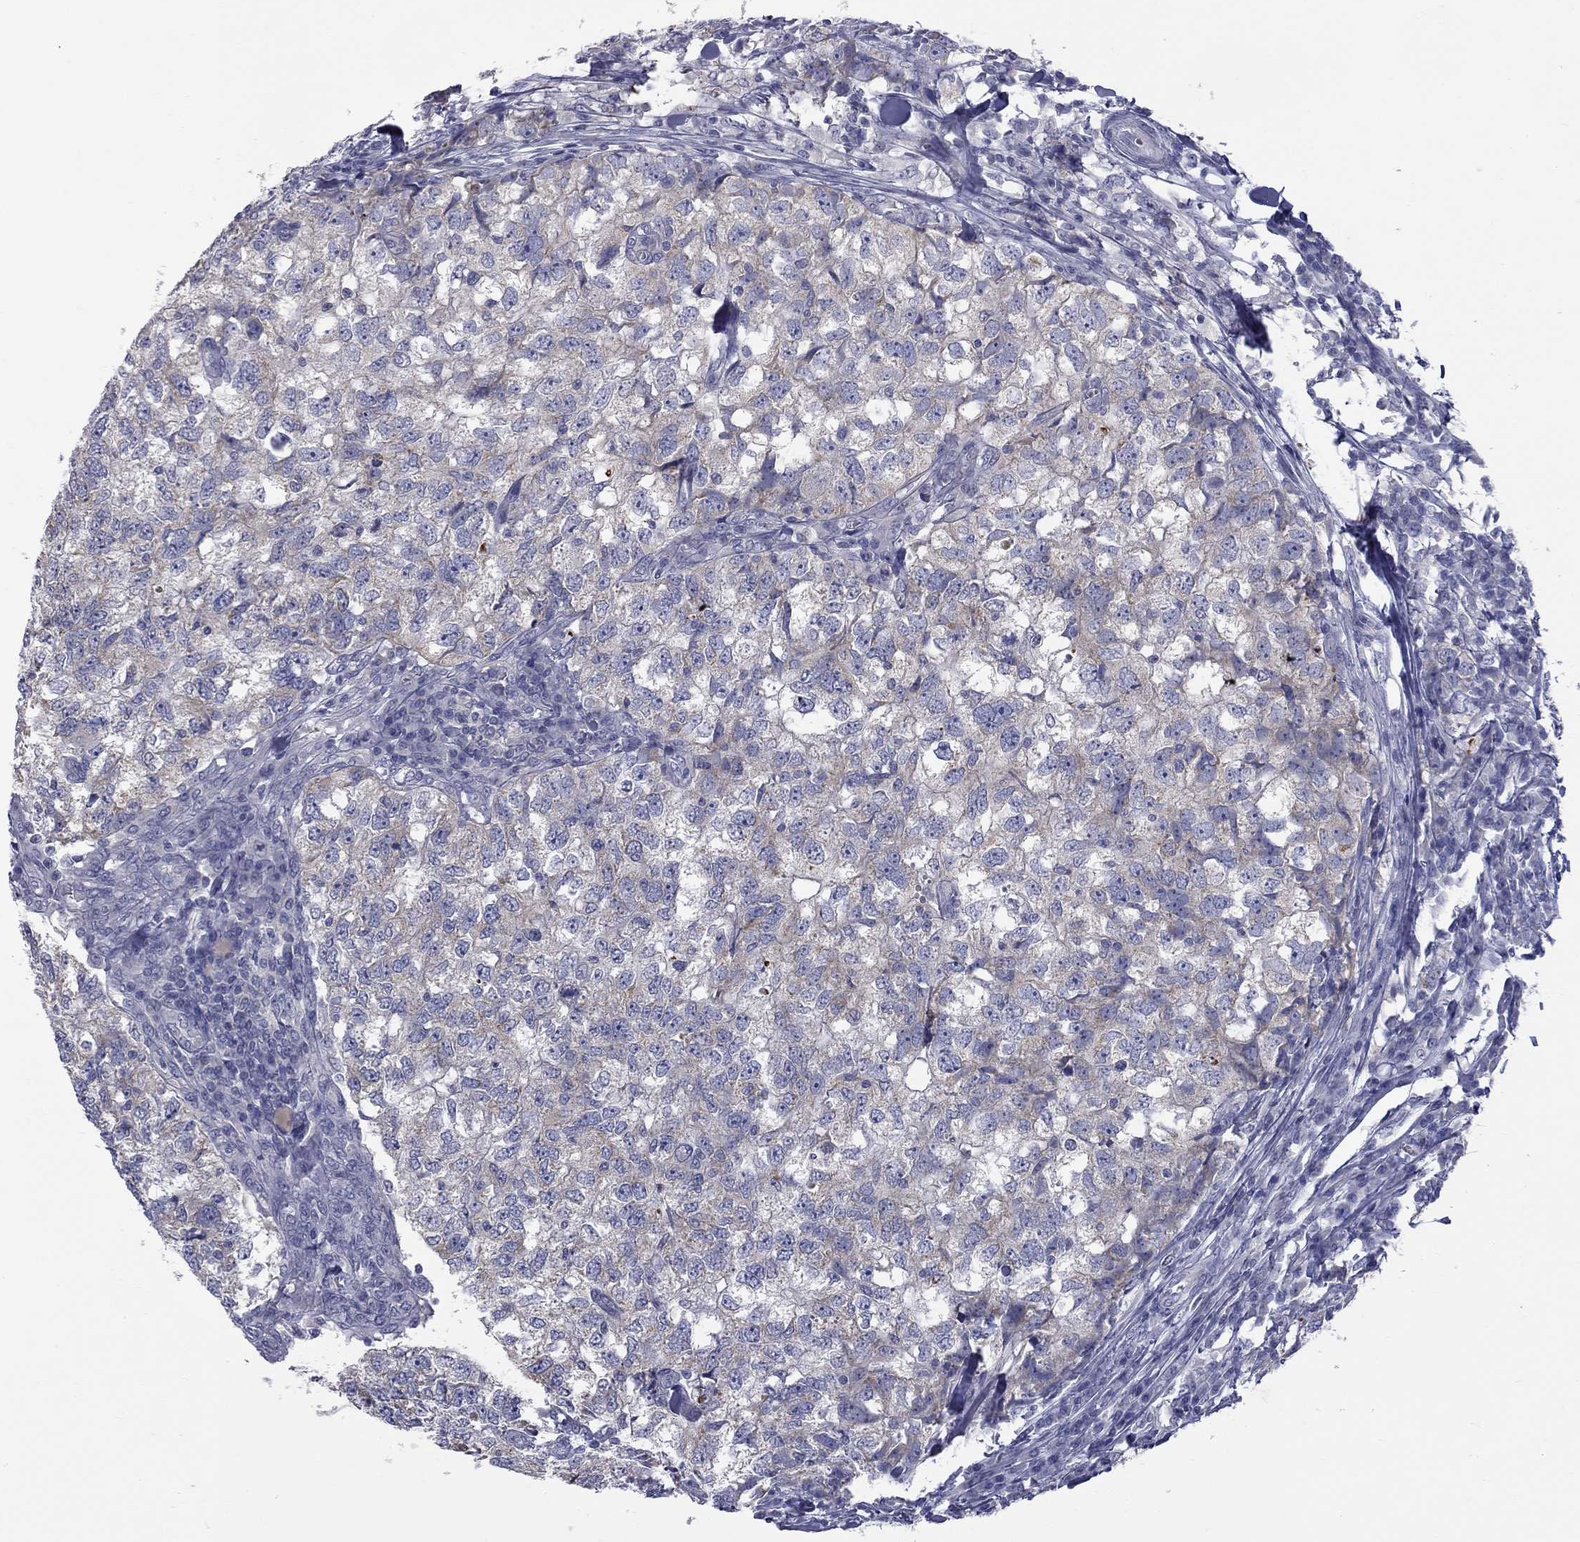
{"staining": {"intensity": "weak", "quantity": "<25%", "location": "cytoplasmic/membranous"}, "tissue": "breast cancer", "cell_type": "Tumor cells", "image_type": "cancer", "snomed": [{"axis": "morphology", "description": "Duct carcinoma"}, {"axis": "topography", "description": "Breast"}], "caption": "Immunohistochemical staining of human infiltrating ductal carcinoma (breast) reveals no significant positivity in tumor cells. The staining is performed using DAB (3,3'-diaminobenzidine) brown chromogen with nuclei counter-stained in using hematoxylin.", "gene": "ABCB4", "patient": {"sex": "female", "age": 30}}